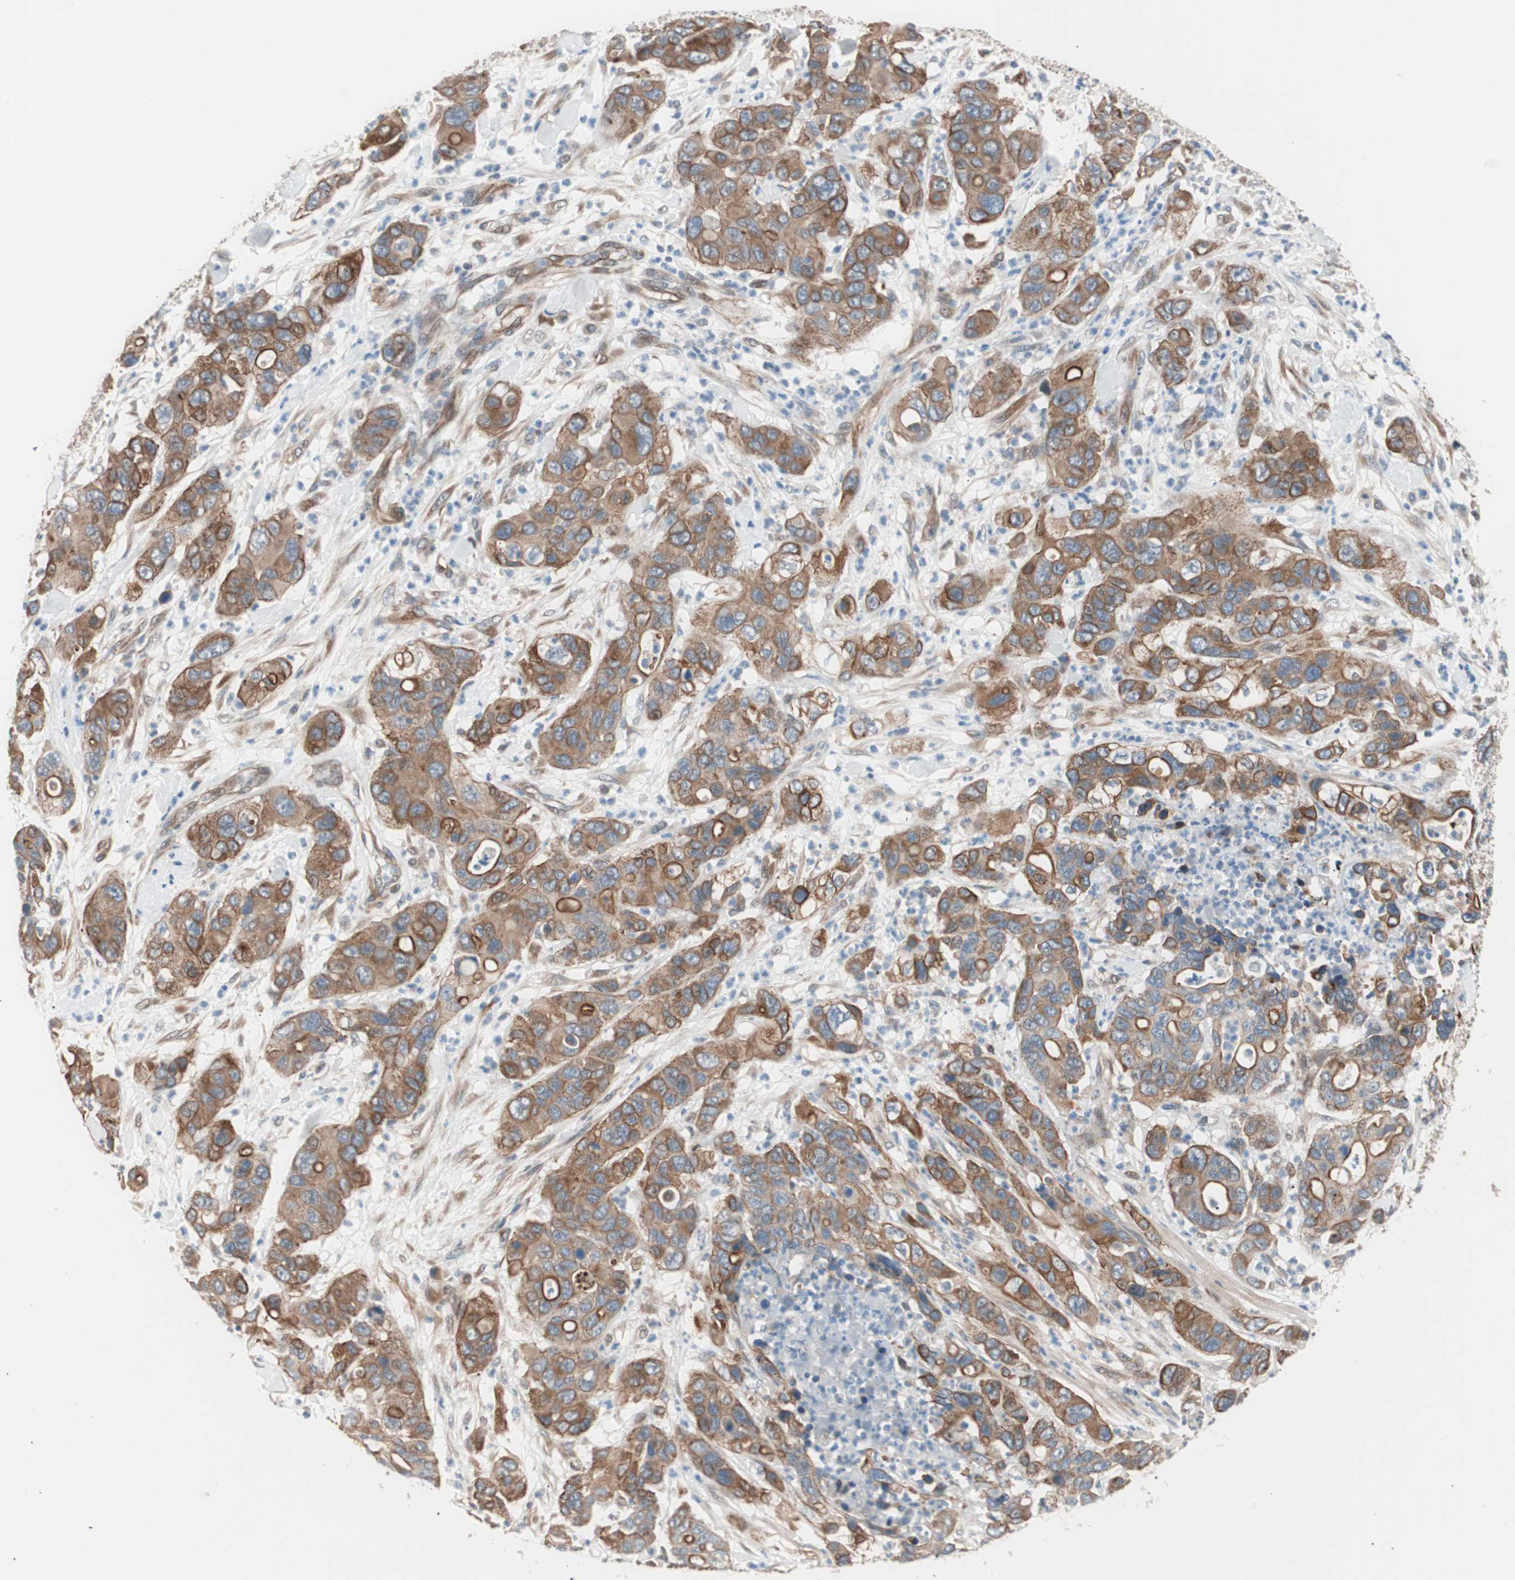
{"staining": {"intensity": "moderate", "quantity": ">75%", "location": "cytoplasmic/membranous"}, "tissue": "pancreatic cancer", "cell_type": "Tumor cells", "image_type": "cancer", "snomed": [{"axis": "morphology", "description": "Adenocarcinoma, NOS"}, {"axis": "topography", "description": "Pancreas"}], "caption": "This is a photomicrograph of IHC staining of pancreatic adenocarcinoma, which shows moderate staining in the cytoplasmic/membranous of tumor cells.", "gene": "SMG1", "patient": {"sex": "female", "age": 71}}